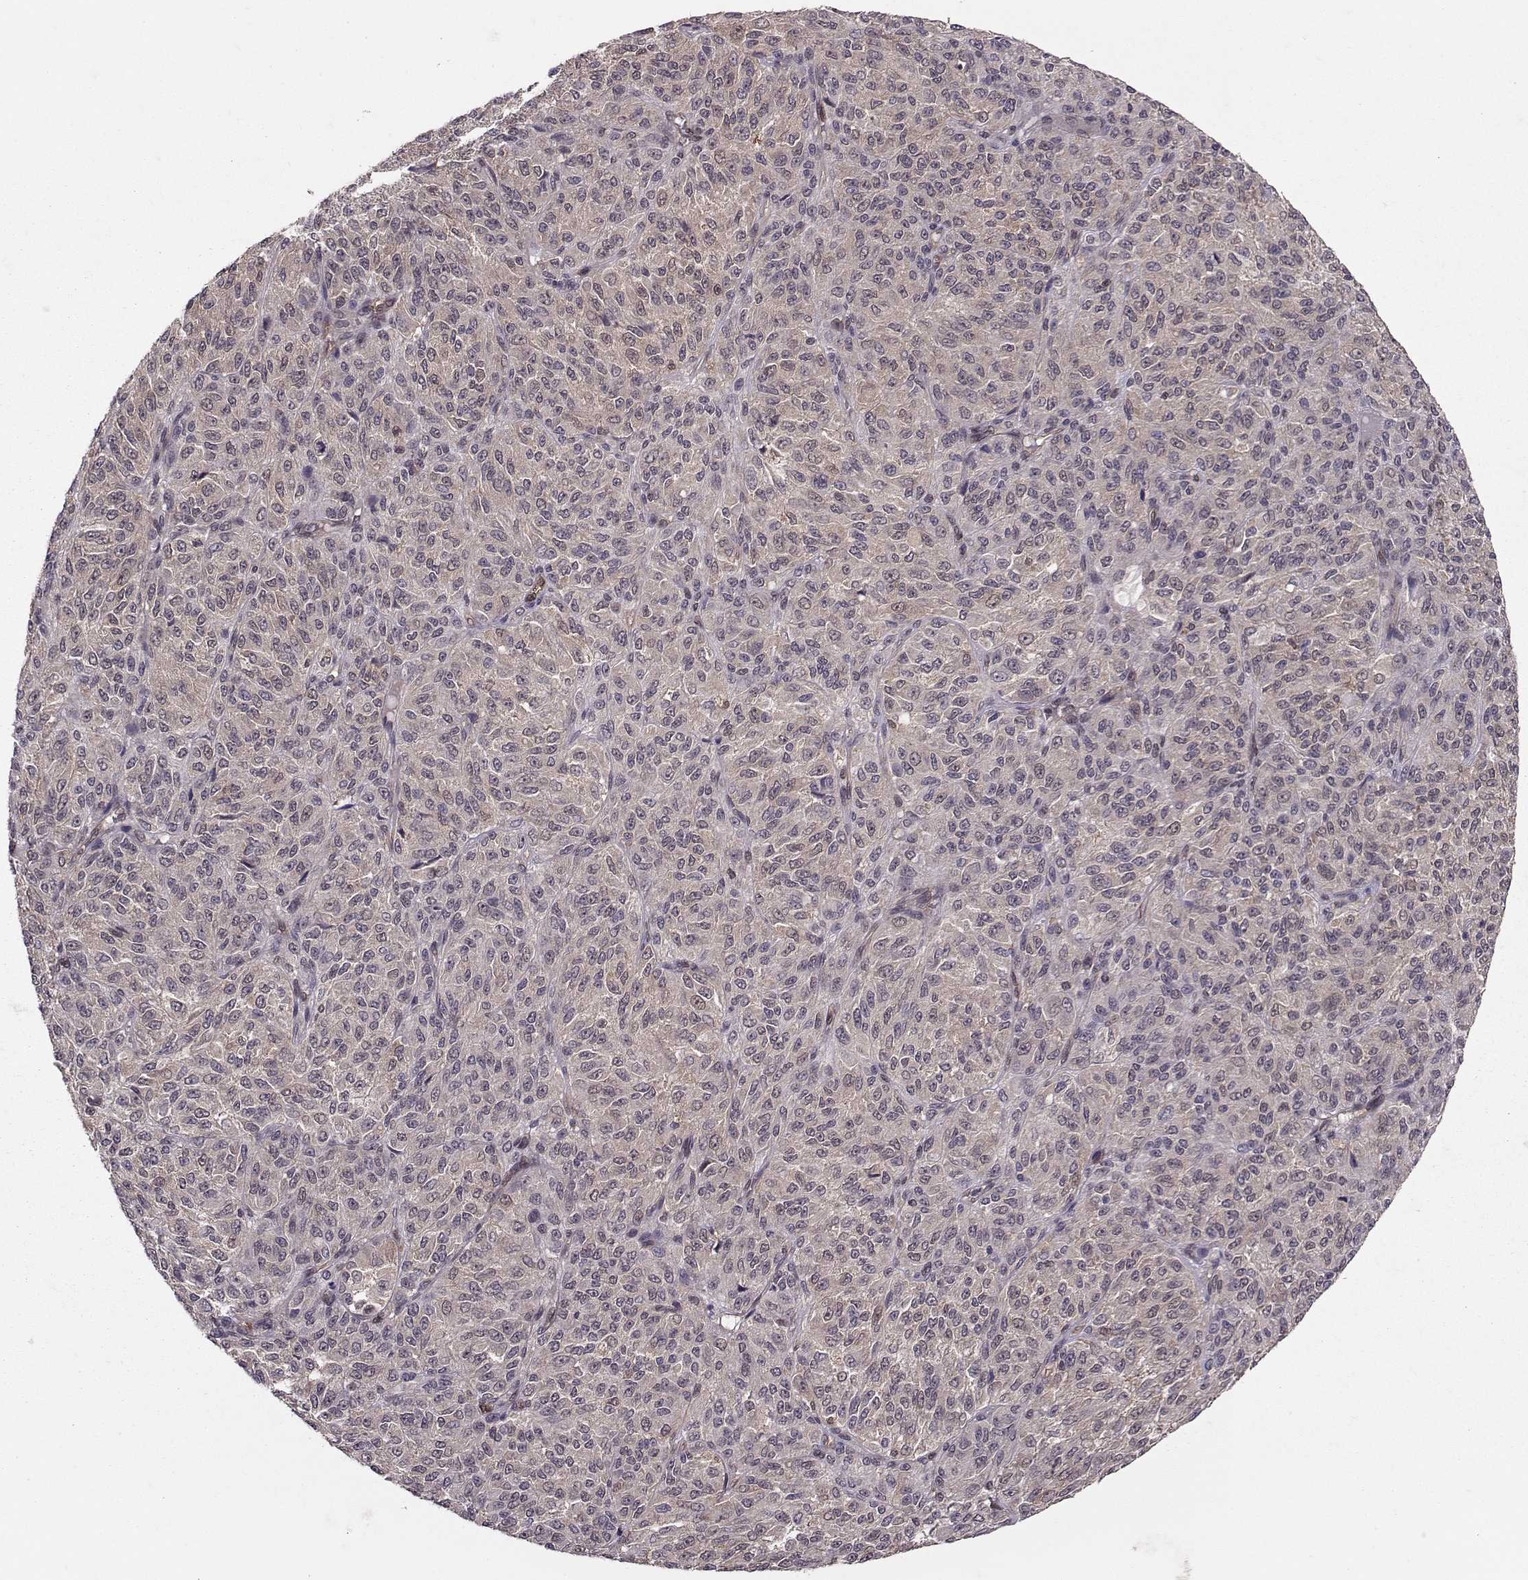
{"staining": {"intensity": "negative", "quantity": "none", "location": "none"}, "tissue": "melanoma", "cell_type": "Tumor cells", "image_type": "cancer", "snomed": [{"axis": "morphology", "description": "Malignant melanoma, Metastatic site"}, {"axis": "topography", "description": "Brain"}], "caption": "The photomicrograph reveals no staining of tumor cells in melanoma.", "gene": "PPP2R2A", "patient": {"sex": "female", "age": 56}}